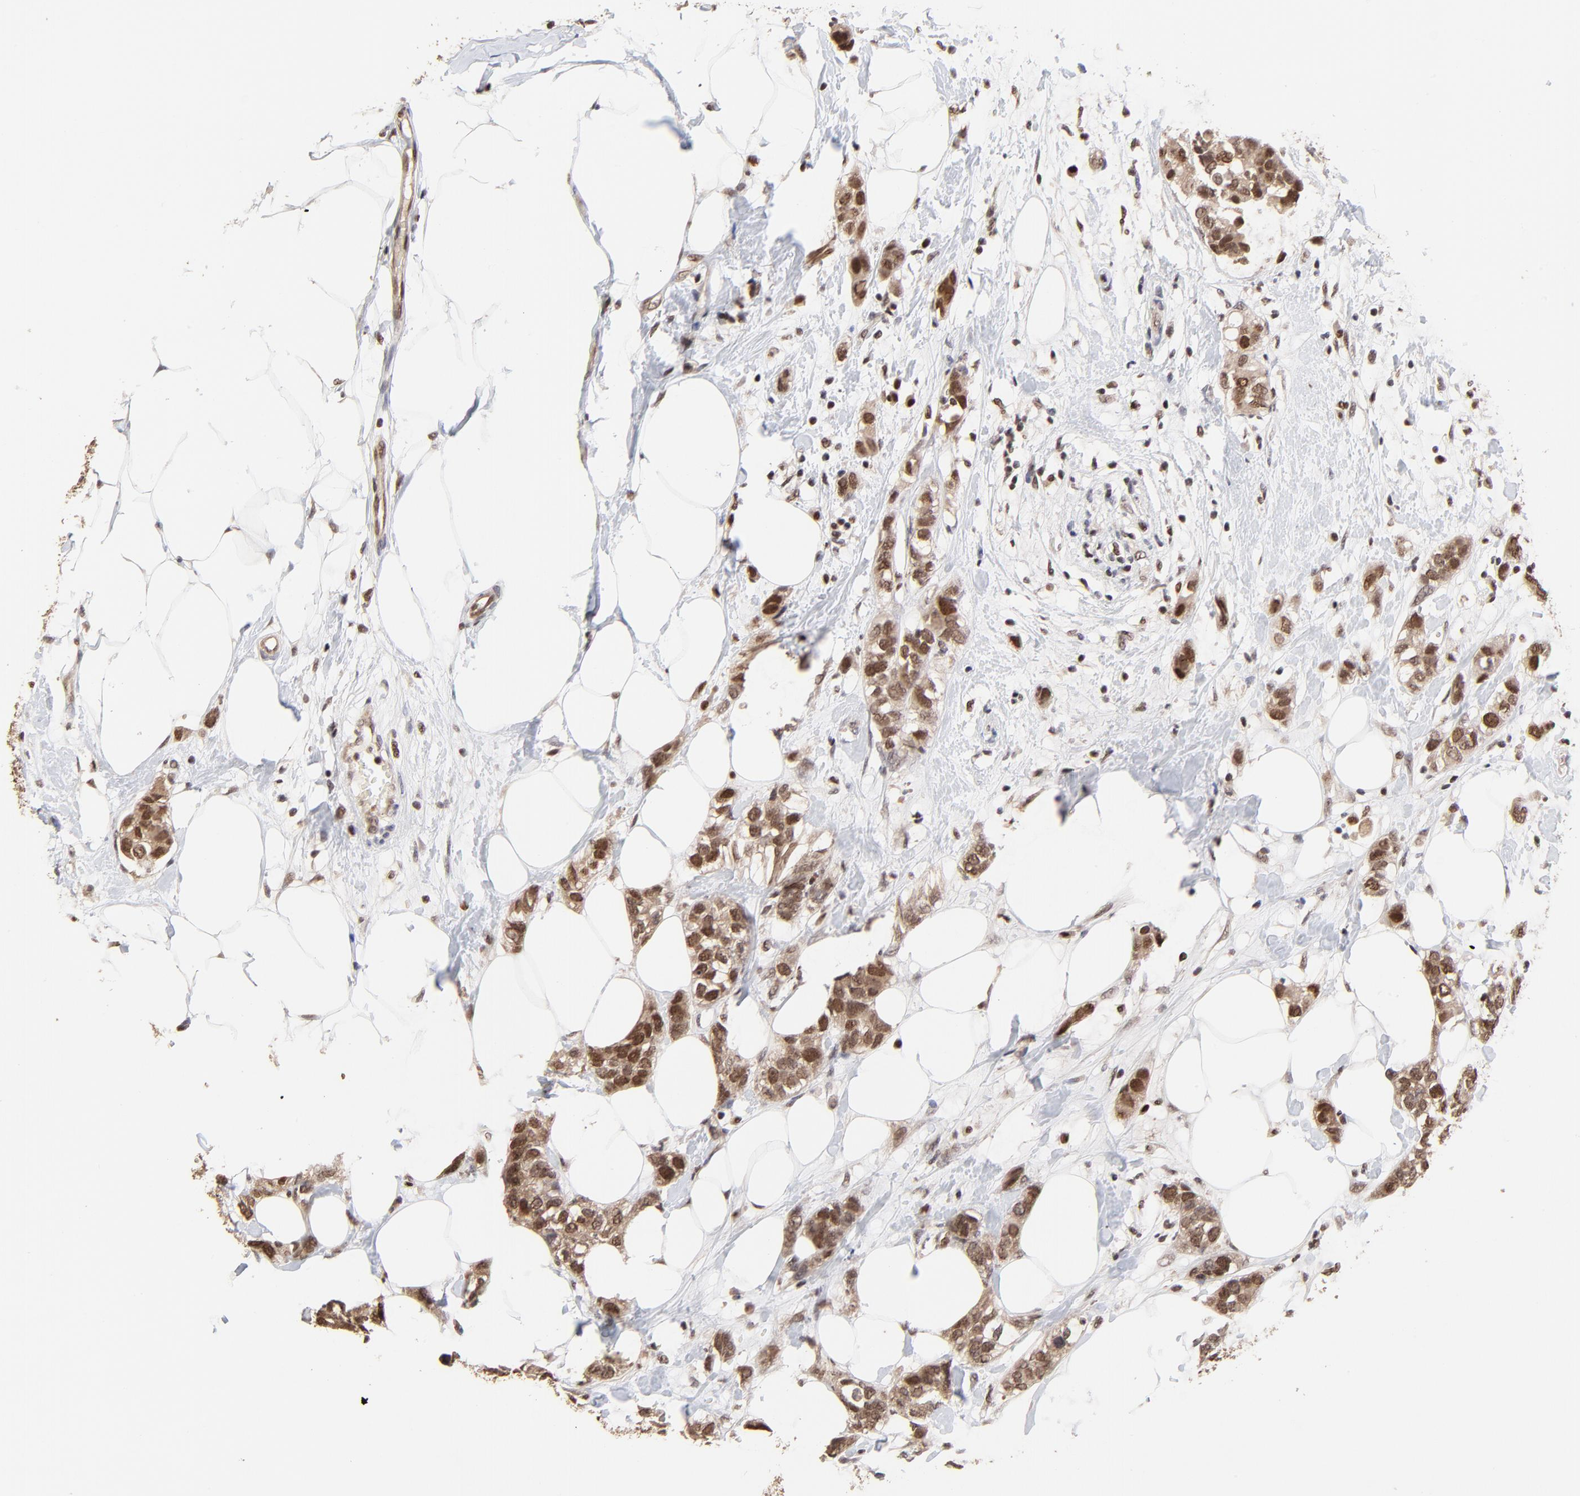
{"staining": {"intensity": "strong", "quantity": ">75%", "location": "cytoplasmic/membranous,nuclear"}, "tissue": "breast cancer", "cell_type": "Tumor cells", "image_type": "cancer", "snomed": [{"axis": "morphology", "description": "Normal tissue, NOS"}, {"axis": "morphology", "description": "Duct carcinoma"}, {"axis": "topography", "description": "Breast"}], "caption": "Human intraductal carcinoma (breast) stained with a brown dye shows strong cytoplasmic/membranous and nuclear positive staining in approximately >75% of tumor cells.", "gene": "DSN1", "patient": {"sex": "female", "age": 50}}